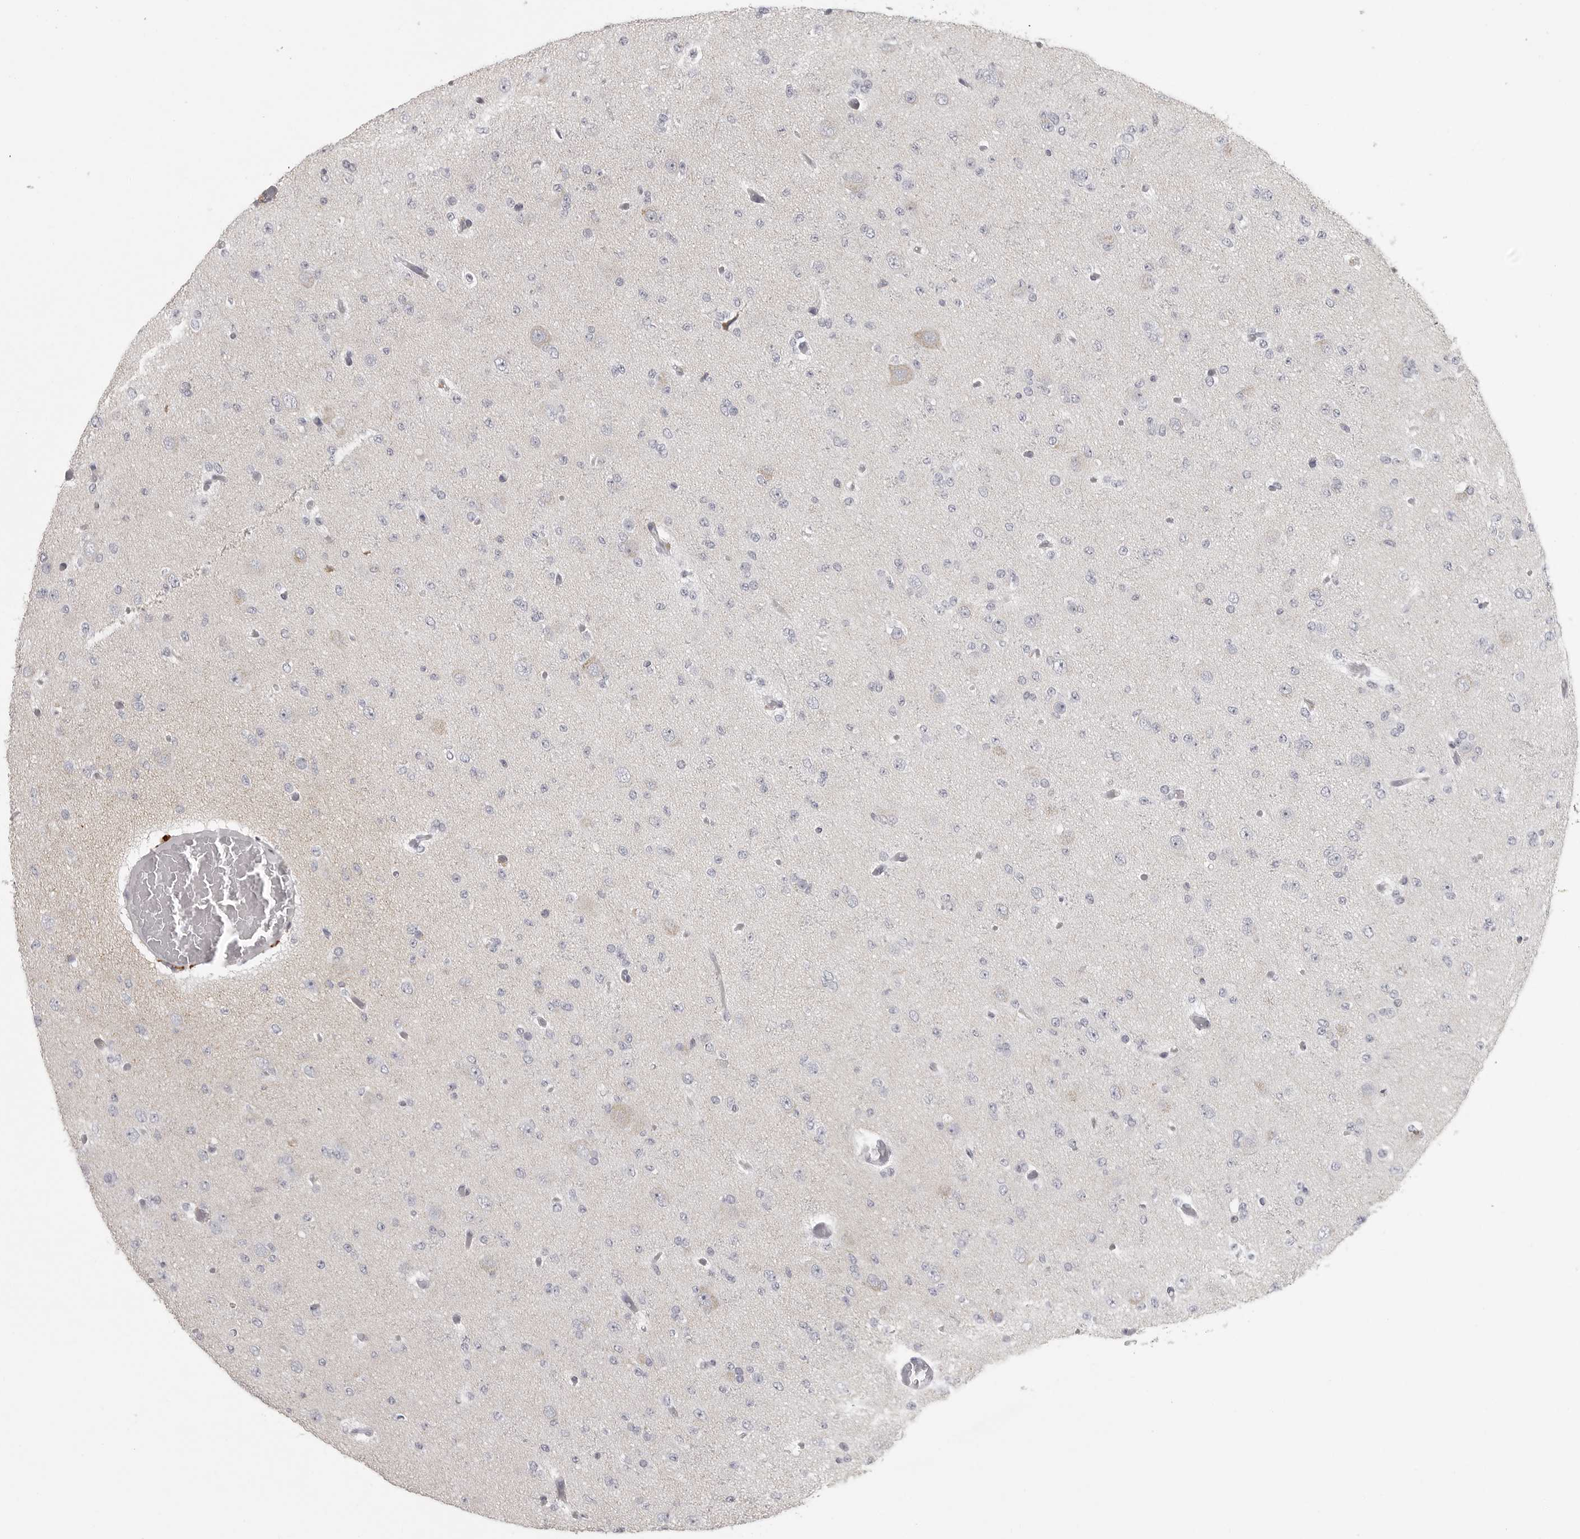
{"staining": {"intensity": "negative", "quantity": "none", "location": "none"}, "tissue": "glioma", "cell_type": "Tumor cells", "image_type": "cancer", "snomed": [{"axis": "morphology", "description": "Glioma, malignant, Low grade"}, {"axis": "topography", "description": "Brain"}], "caption": "Human malignant glioma (low-grade) stained for a protein using immunohistochemistry (IHC) reveals no positivity in tumor cells.", "gene": "POLE2", "patient": {"sex": "female", "age": 22}}